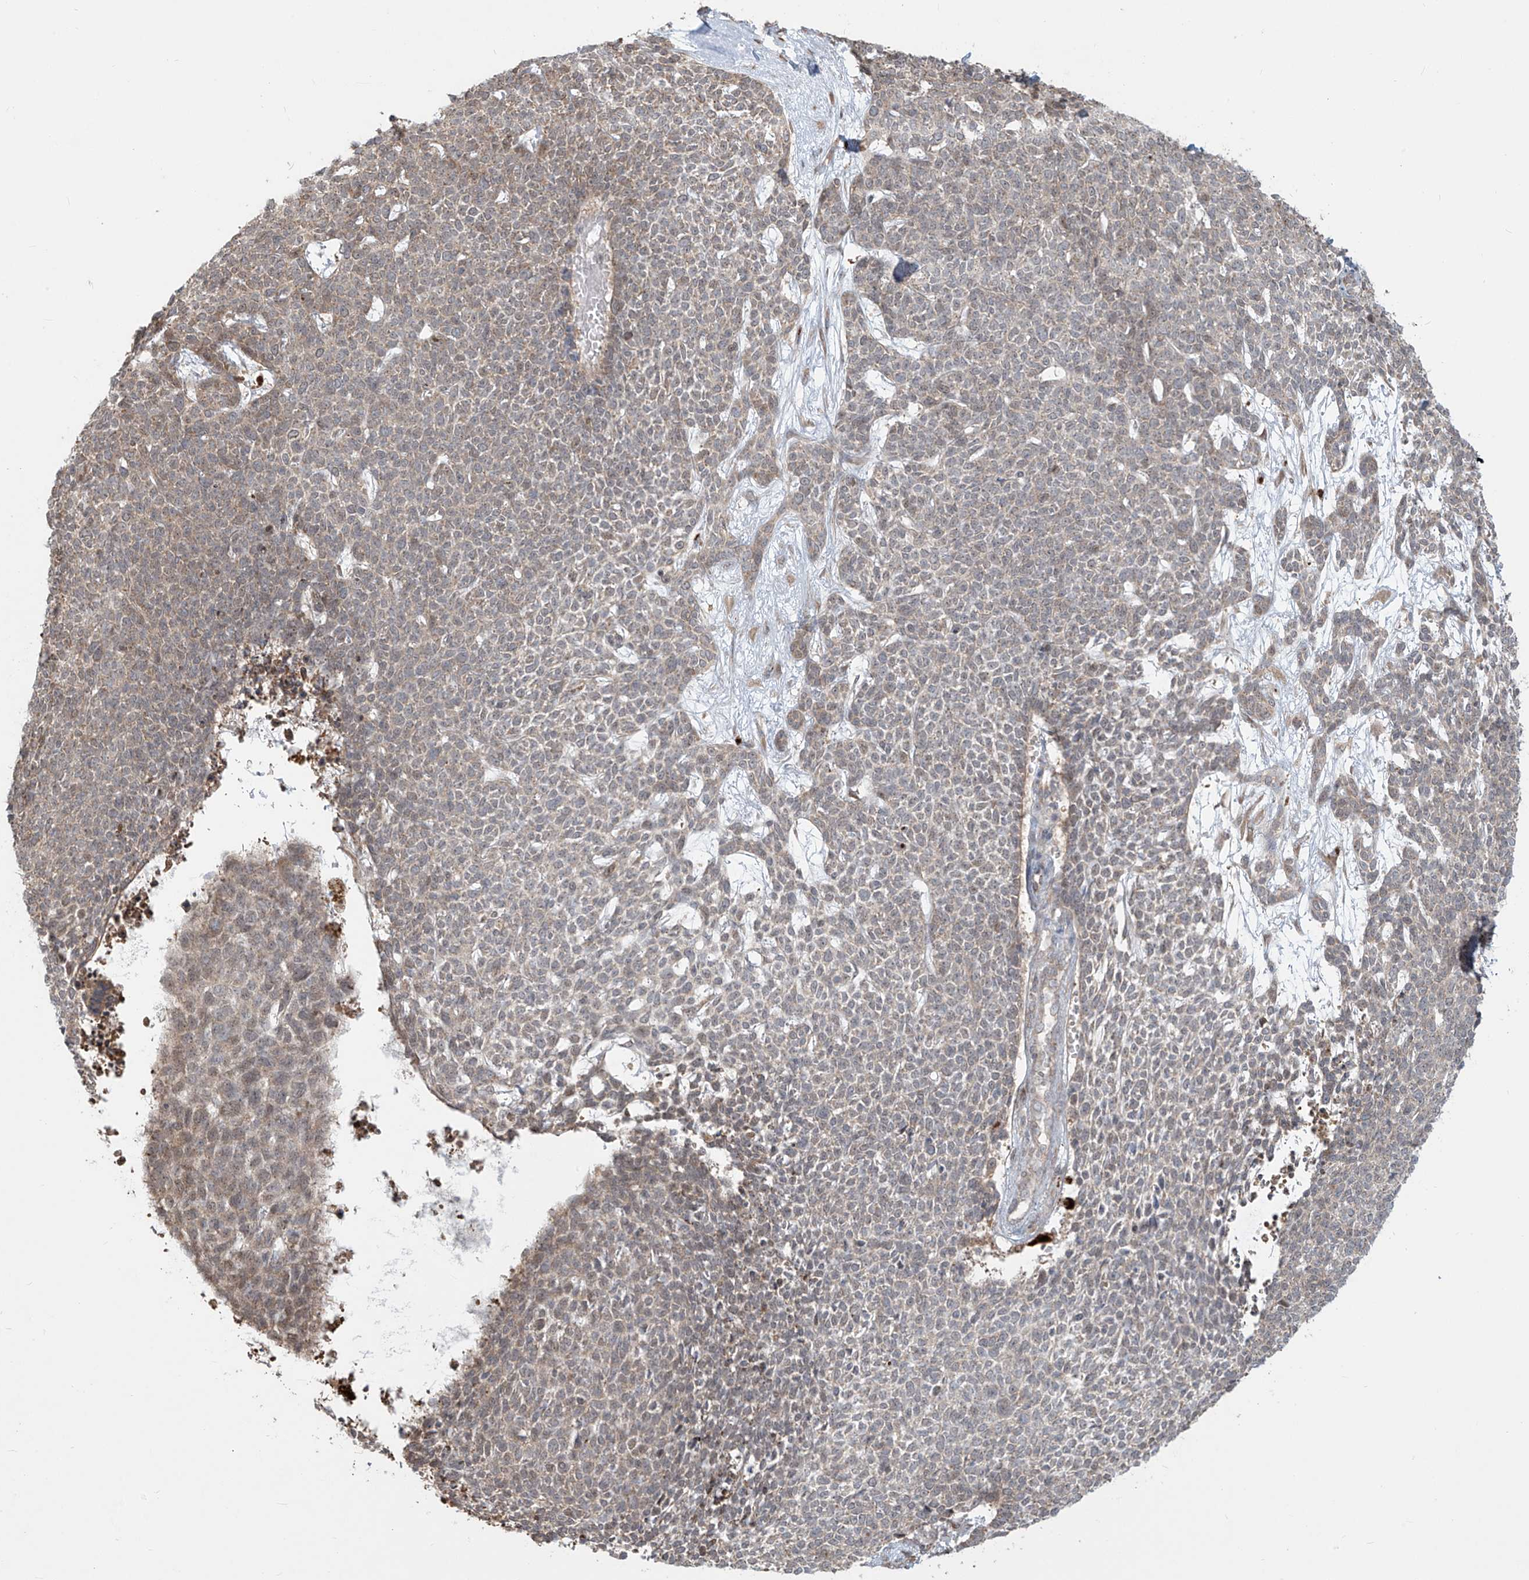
{"staining": {"intensity": "weak", "quantity": "25%-75%", "location": "cytoplasmic/membranous"}, "tissue": "skin cancer", "cell_type": "Tumor cells", "image_type": "cancer", "snomed": [{"axis": "morphology", "description": "Basal cell carcinoma"}, {"axis": "topography", "description": "Skin"}], "caption": "A brown stain highlights weak cytoplasmic/membranous expression of a protein in basal cell carcinoma (skin) tumor cells.", "gene": "PLEKHM3", "patient": {"sex": "female", "age": 84}}